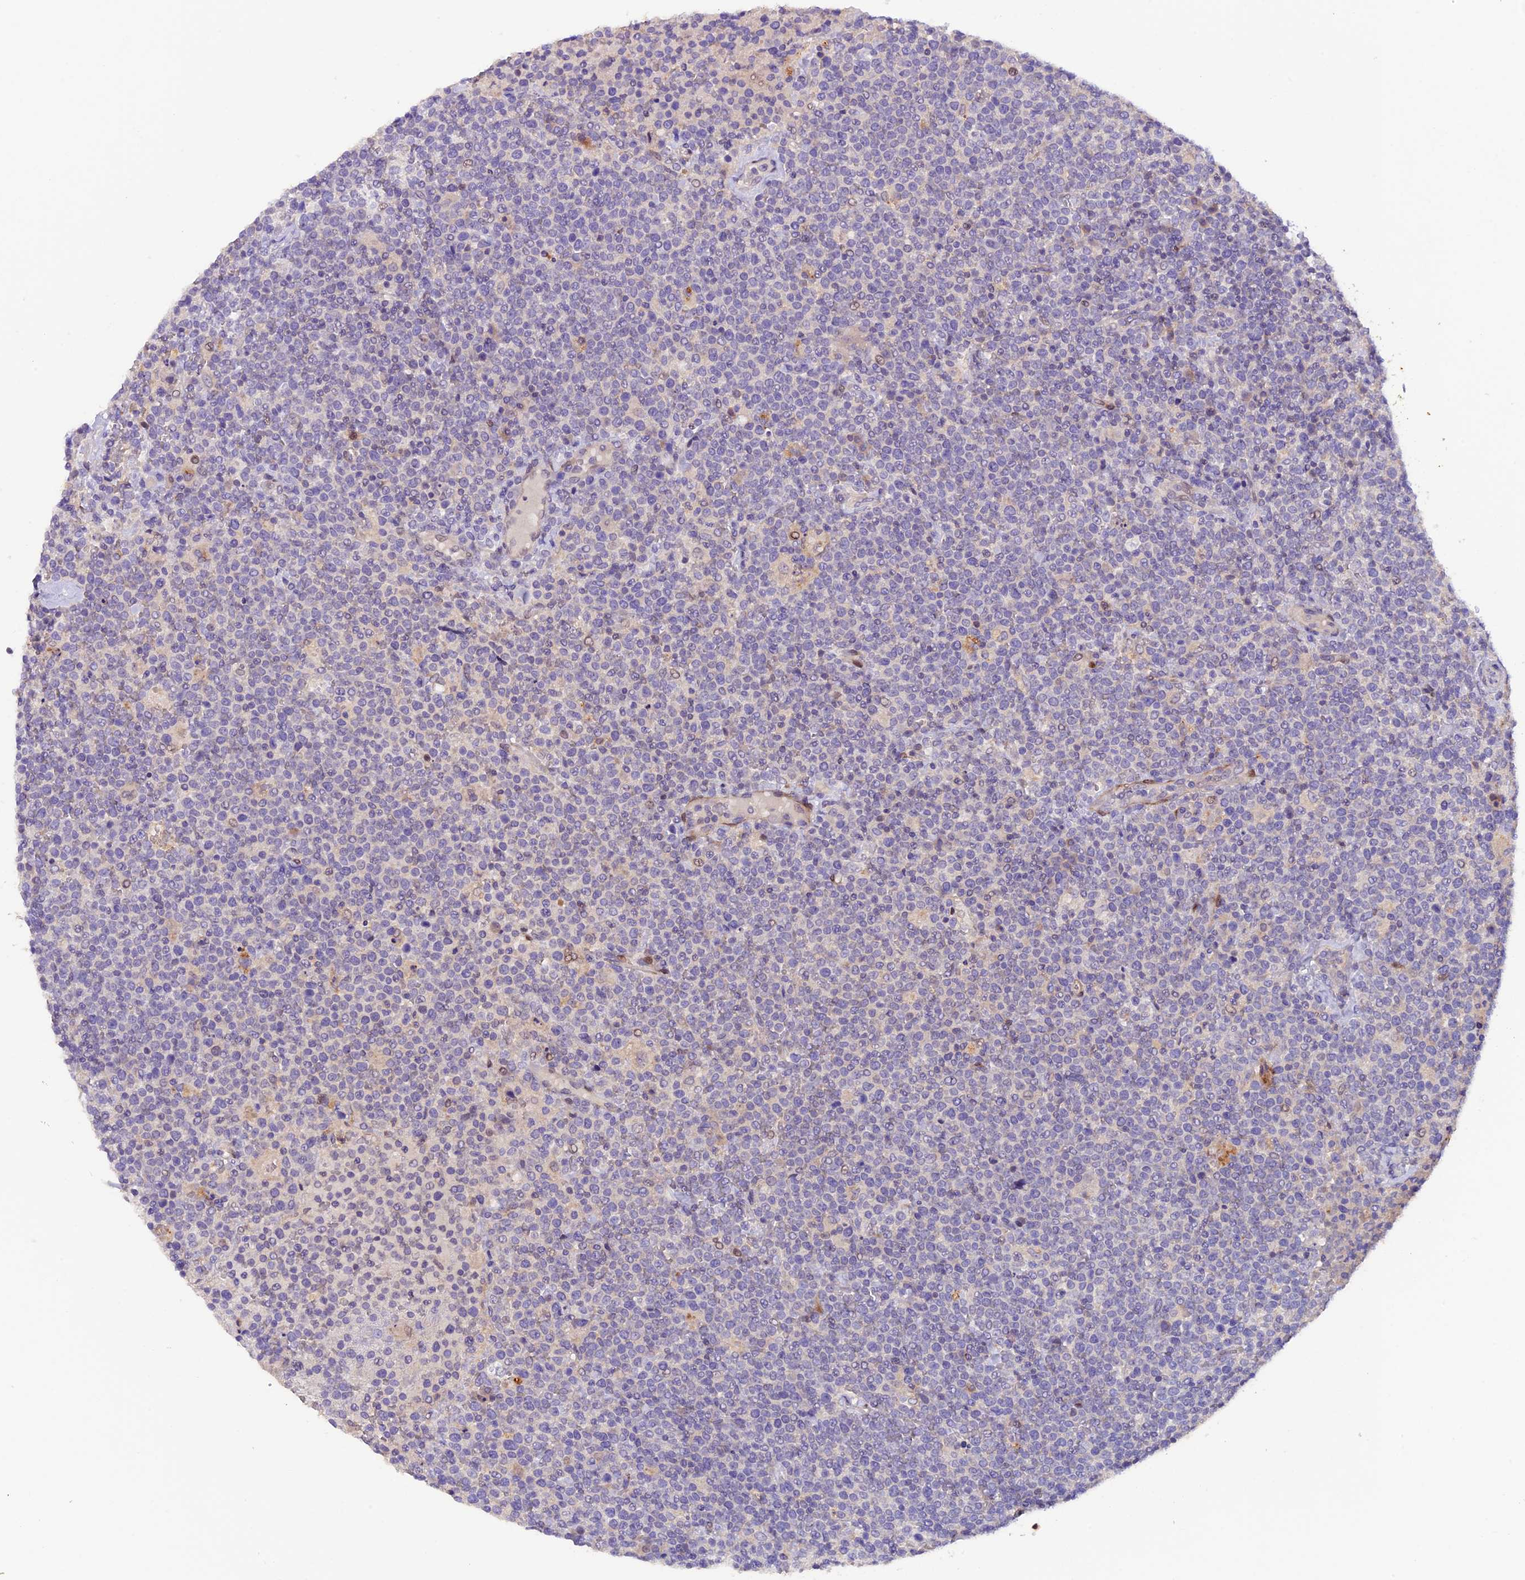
{"staining": {"intensity": "negative", "quantity": "none", "location": "none"}, "tissue": "lymphoma", "cell_type": "Tumor cells", "image_type": "cancer", "snomed": [{"axis": "morphology", "description": "Malignant lymphoma, non-Hodgkin's type, High grade"}, {"axis": "topography", "description": "Lymph node"}], "caption": "Tumor cells are negative for protein expression in human lymphoma. (Immunohistochemistry, brightfield microscopy, high magnification).", "gene": "NCK2", "patient": {"sex": "male", "age": 61}}